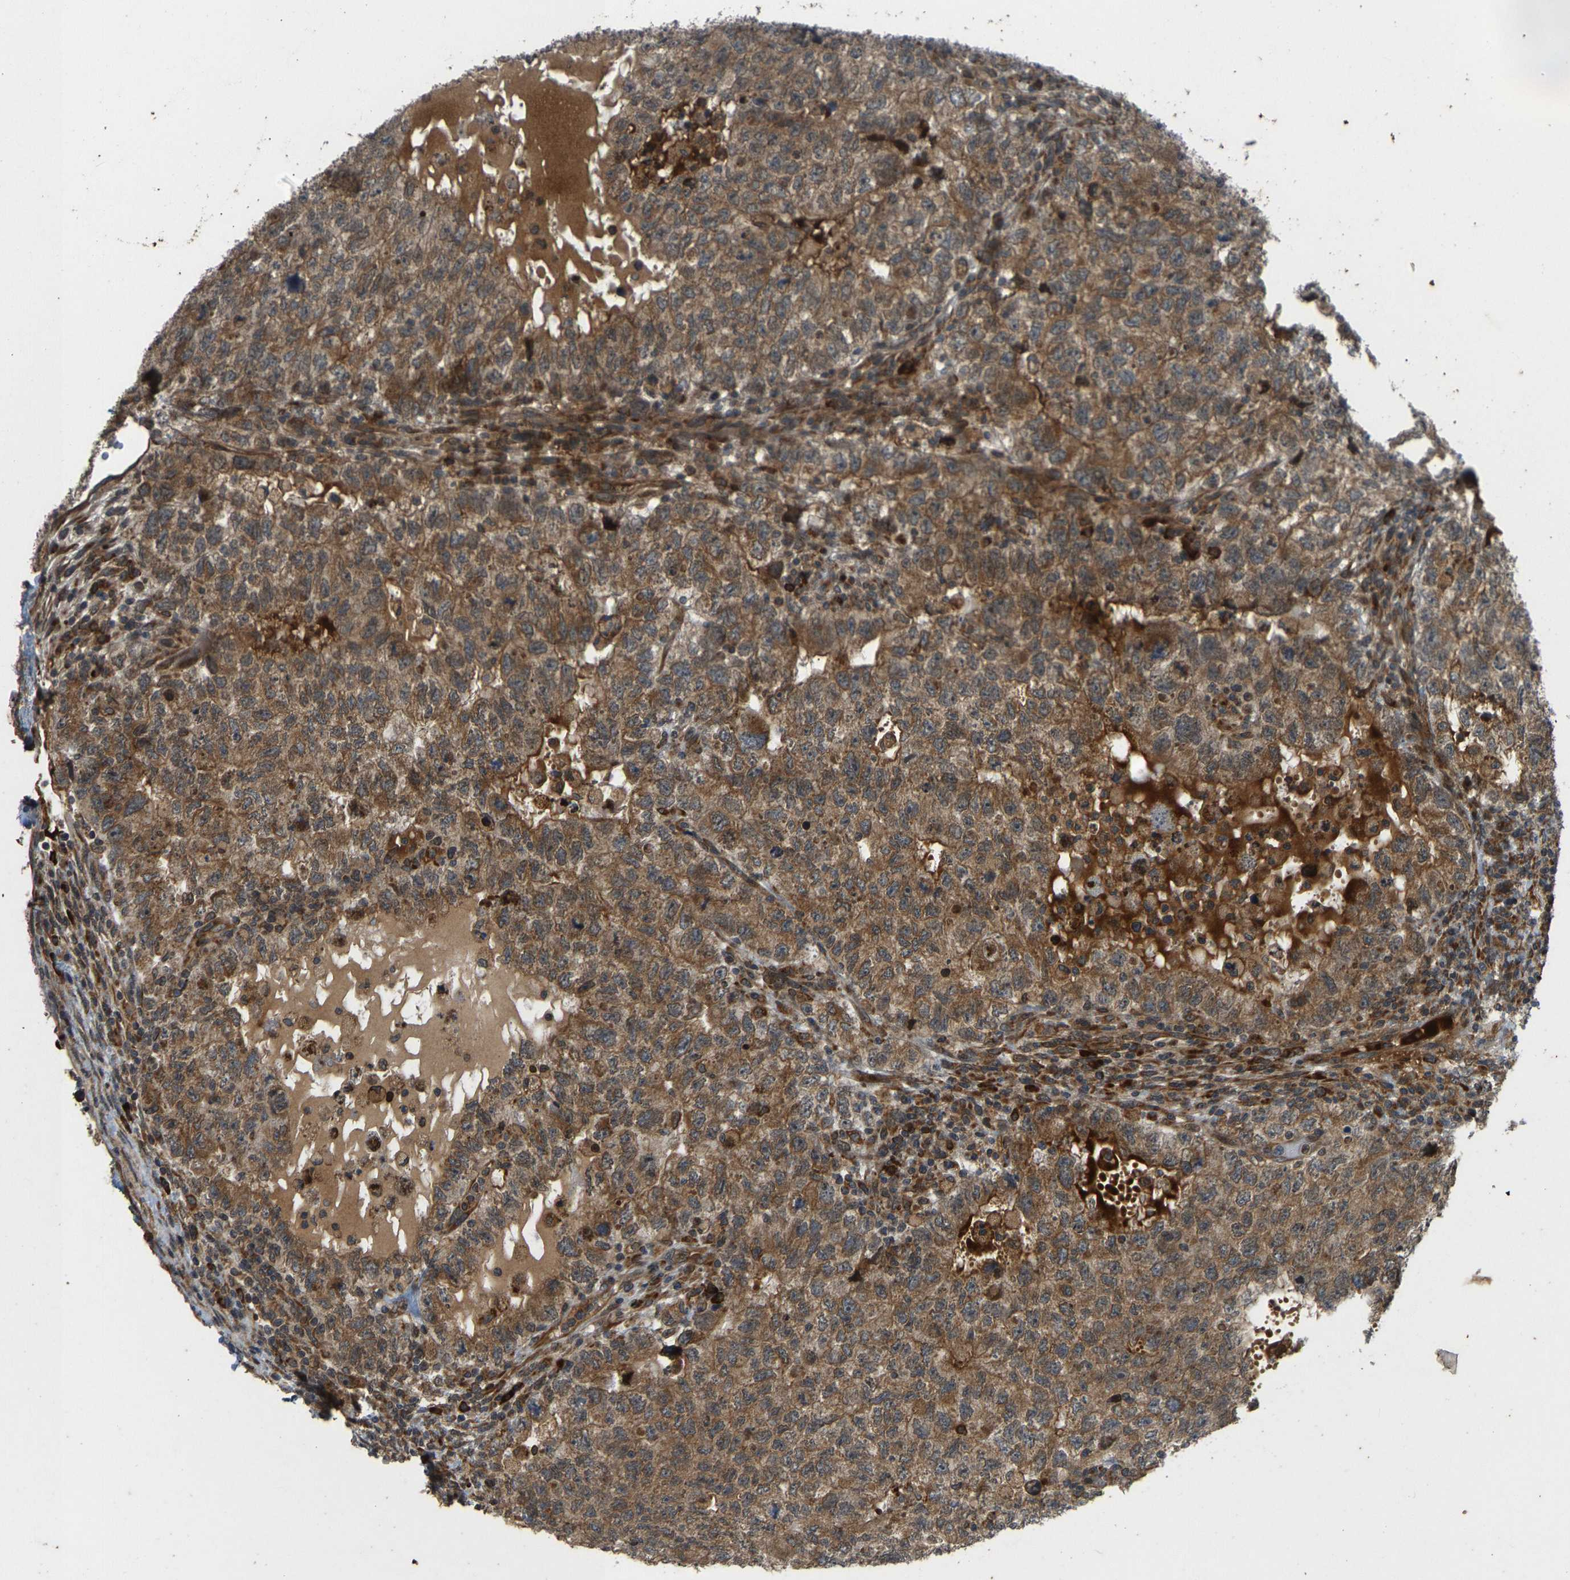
{"staining": {"intensity": "moderate", "quantity": ">75%", "location": "cytoplasmic/membranous"}, "tissue": "testis cancer", "cell_type": "Tumor cells", "image_type": "cancer", "snomed": [{"axis": "morphology", "description": "Carcinoma, Embryonal, NOS"}, {"axis": "topography", "description": "Testis"}], "caption": "Tumor cells display medium levels of moderate cytoplasmic/membranous expression in about >75% of cells in testis cancer.", "gene": "RPN2", "patient": {"sex": "male", "age": 36}}